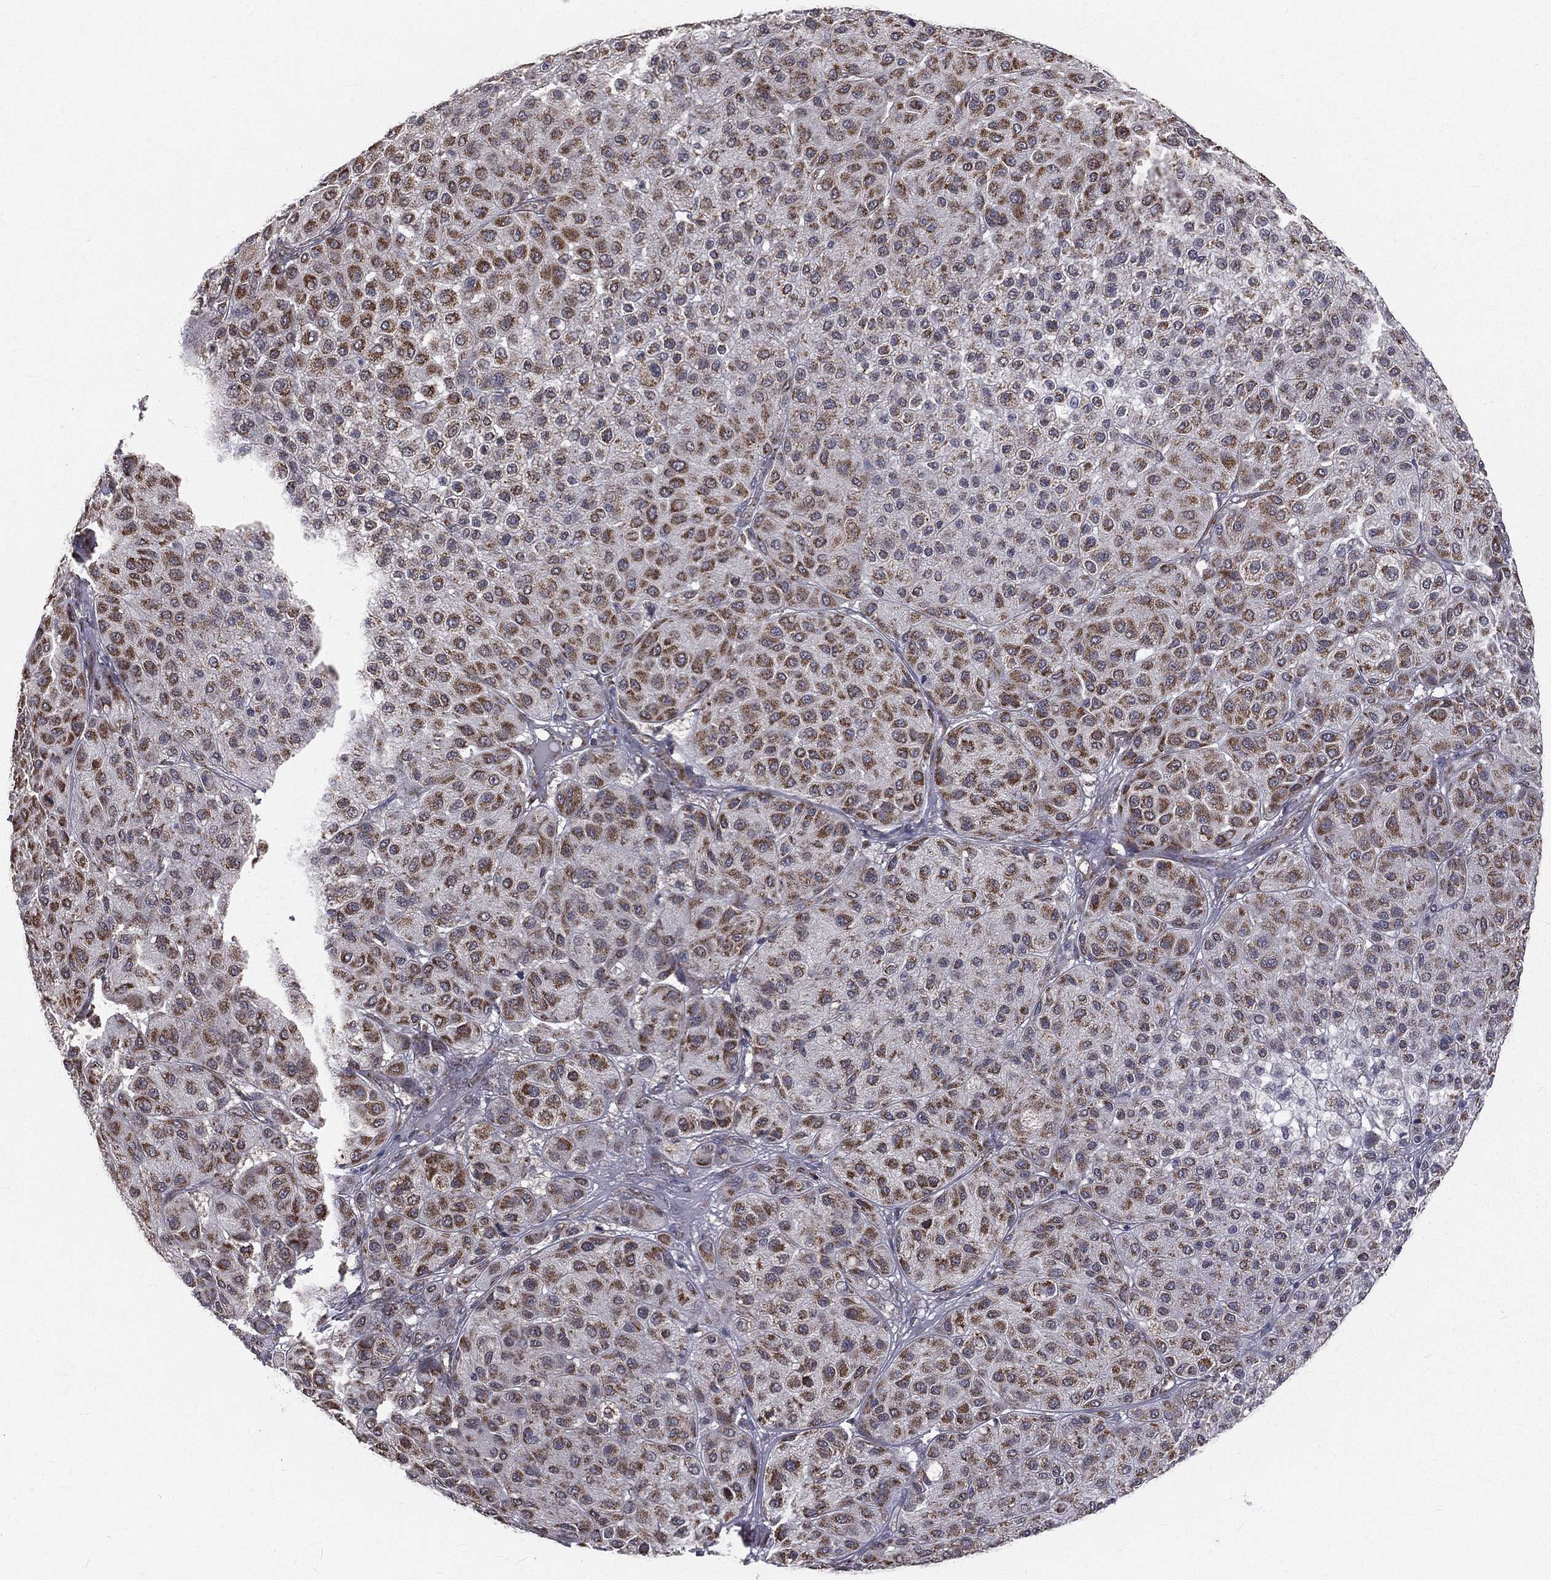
{"staining": {"intensity": "strong", "quantity": ">75%", "location": "cytoplasmic/membranous"}, "tissue": "melanoma", "cell_type": "Tumor cells", "image_type": "cancer", "snomed": [{"axis": "morphology", "description": "Malignant melanoma, Metastatic site"}, {"axis": "topography", "description": "Smooth muscle"}], "caption": "Protein staining demonstrates strong cytoplasmic/membranous positivity in about >75% of tumor cells in melanoma.", "gene": "MRPL46", "patient": {"sex": "male", "age": 41}}